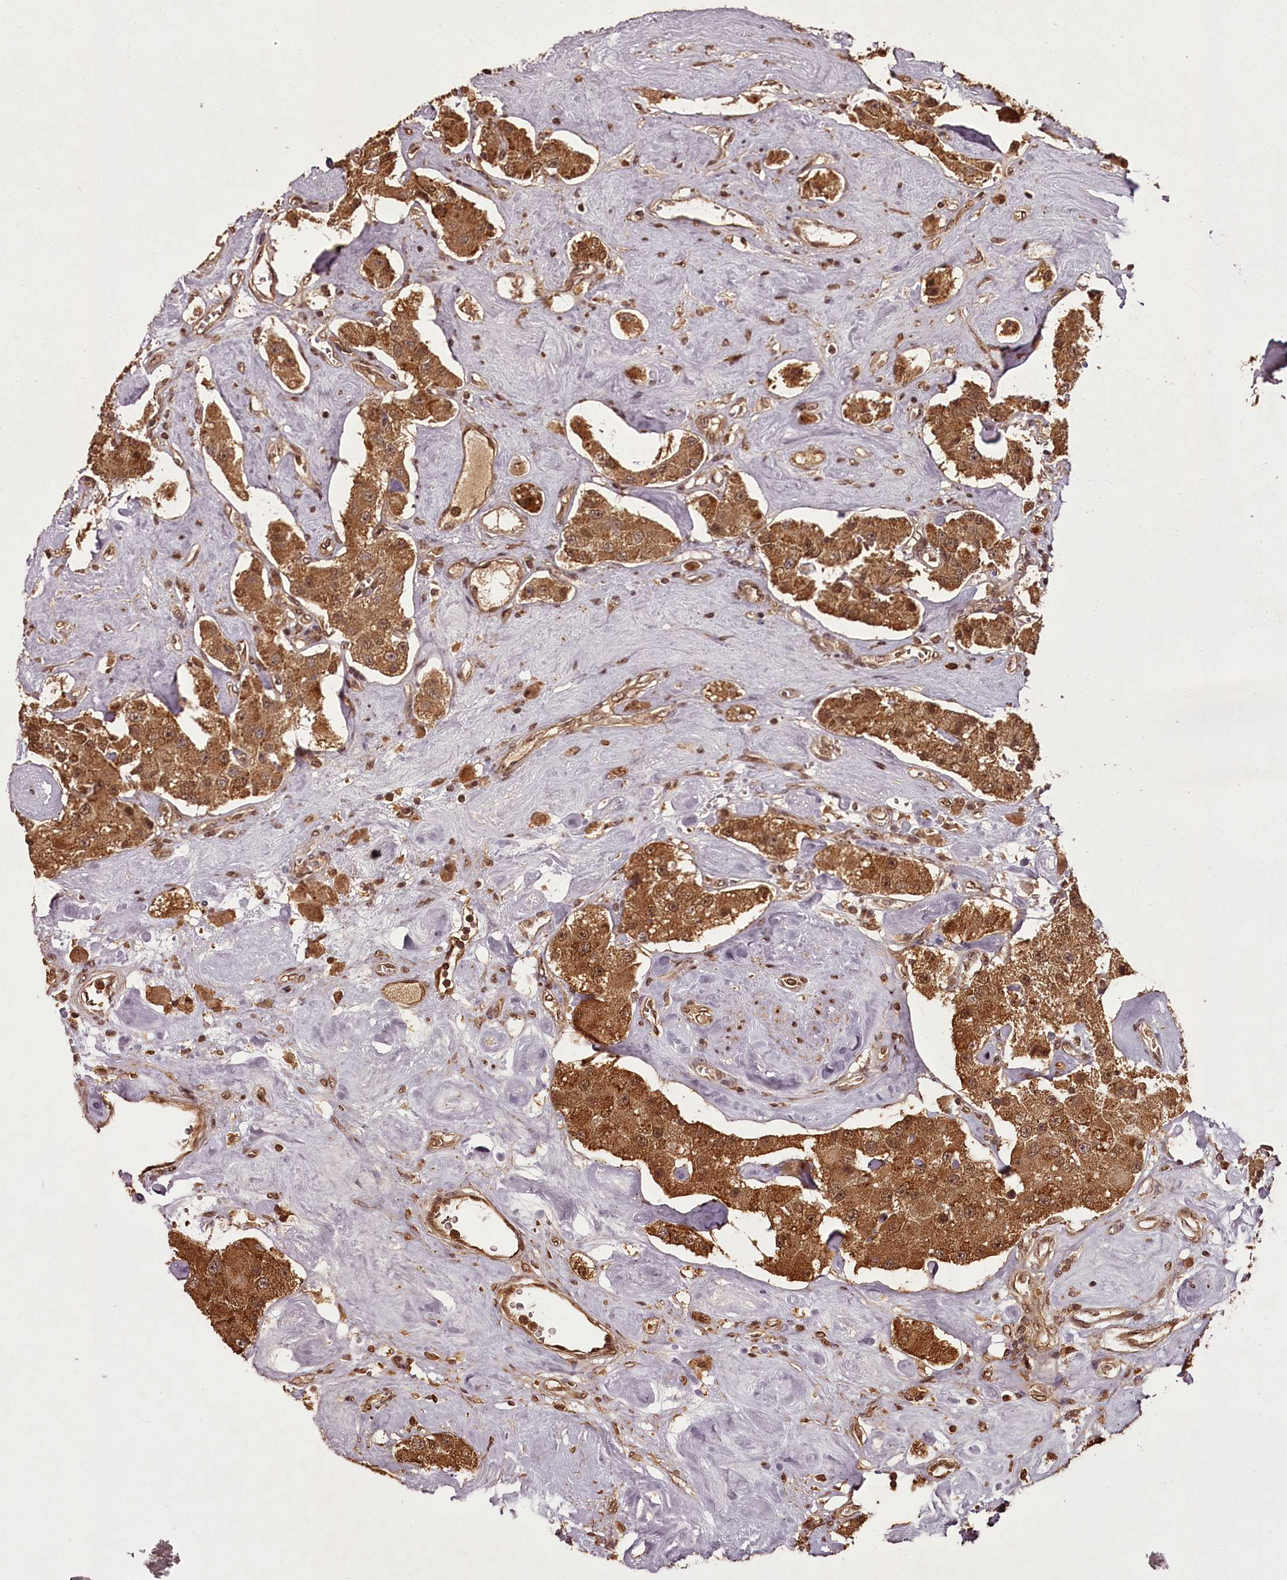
{"staining": {"intensity": "strong", "quantity": ">75%", "location": "cytoplasmic/membranous,nuclear"}, "tissue": "carcinoid", "cell_type": "Tumor cells", "image_type": "cancer", "snomed": [{"axis": "morphology", "description": "Carcinoid, malignant, NOS"}, {"axis": "topography", "description": "Pancreas"}], "caption": "Strong cytoplasmic/membranous and nuclear protein positivity is seen in about >75% of tumor cells in carcinoid.", "gene": "NPRL2", "patient": {"sex": "male", "age": 41}}